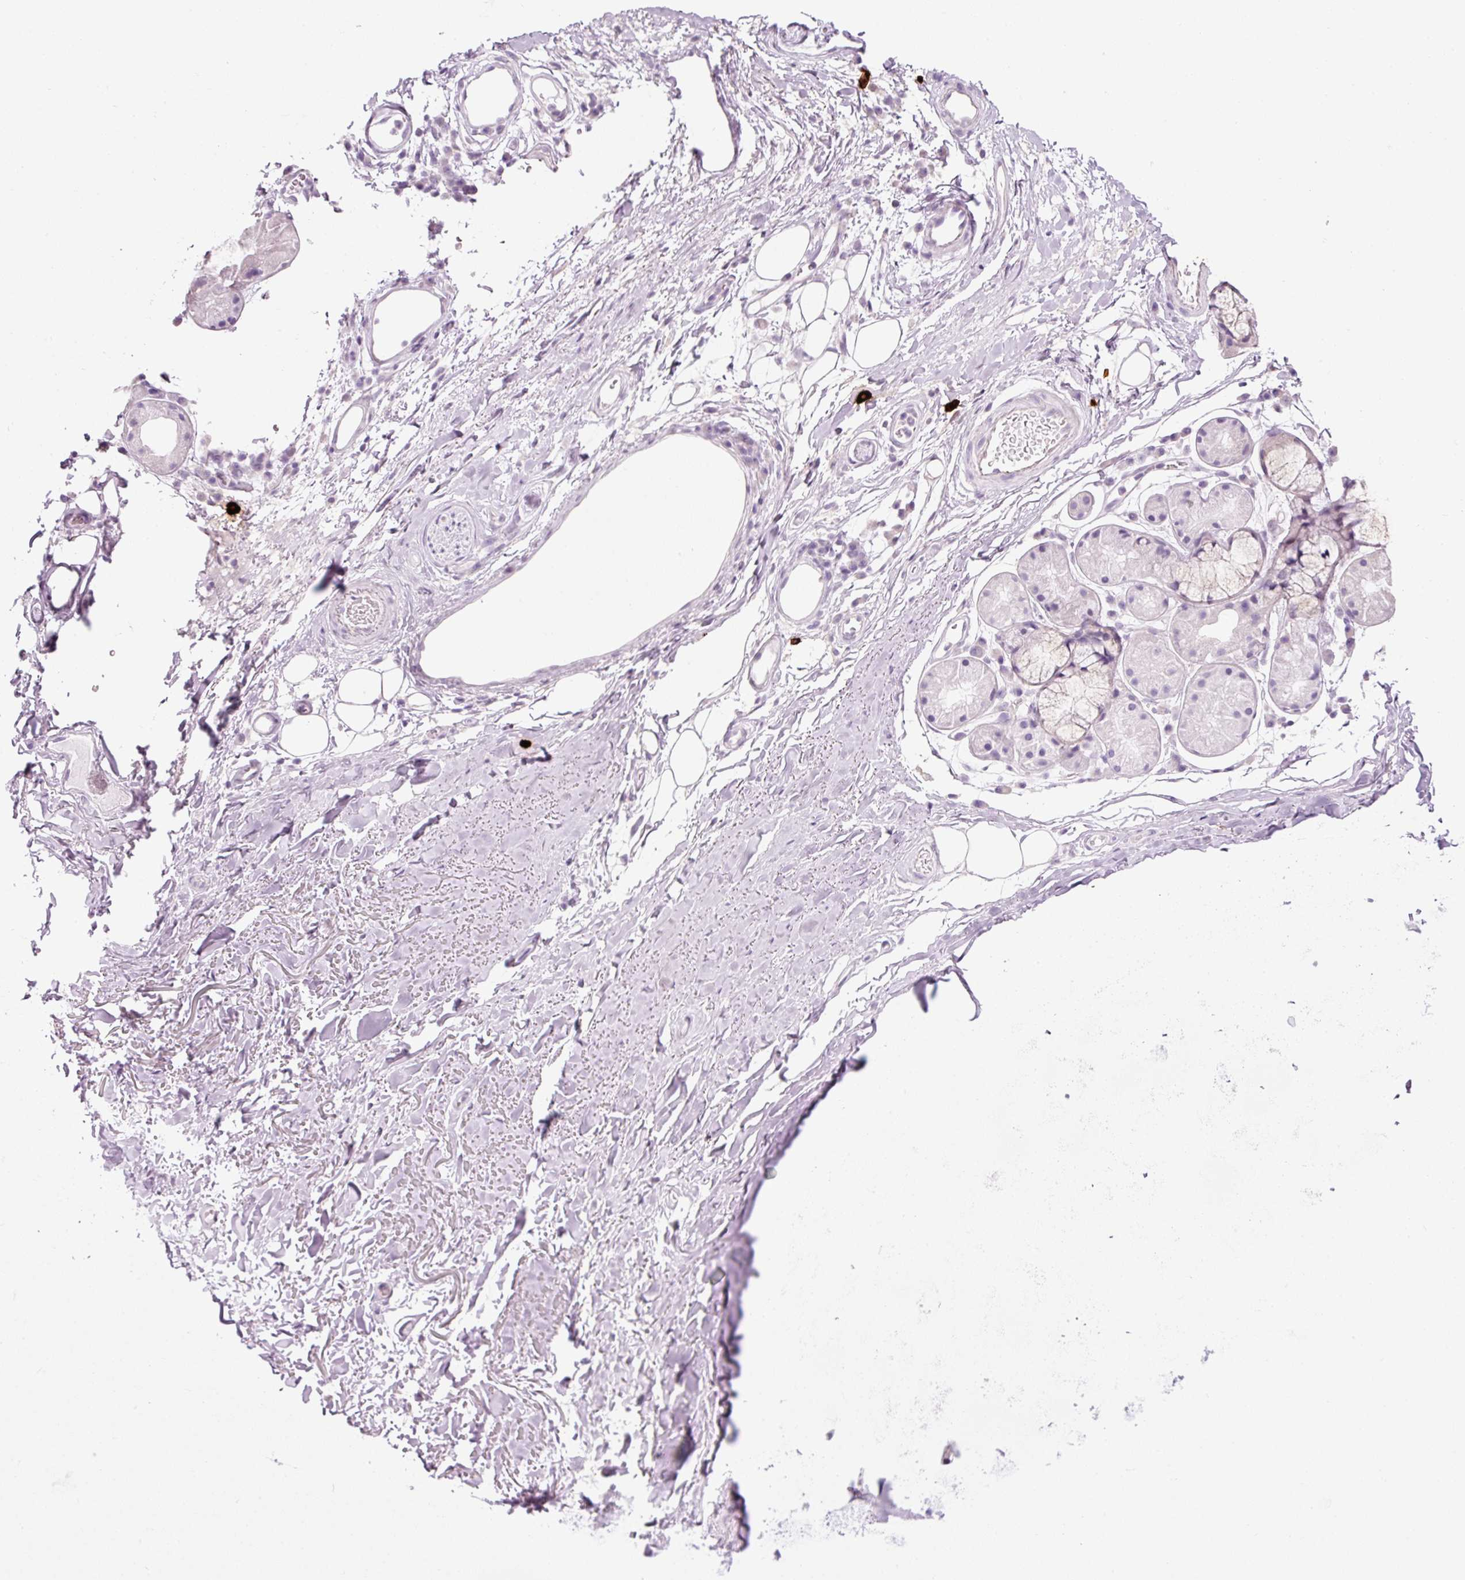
{"staining": {"intensity": "negative", "quantity": "none", "location": "none"}, "tissue": "adipose tissue", "cell_type": "Adipocytes", "image_type": "normal", "snomed": [{"axis": "morphology", "description": "Normal tissue, NOS"}, {"axis": "topography", "description": "Cartilage tissue"}], "caption": "Immunohistochemistry of benign adipose tissue demonstrates no staining in adipocytes.", "gene": "CMA1", "patient": {"sex": "male", "age": 80}}